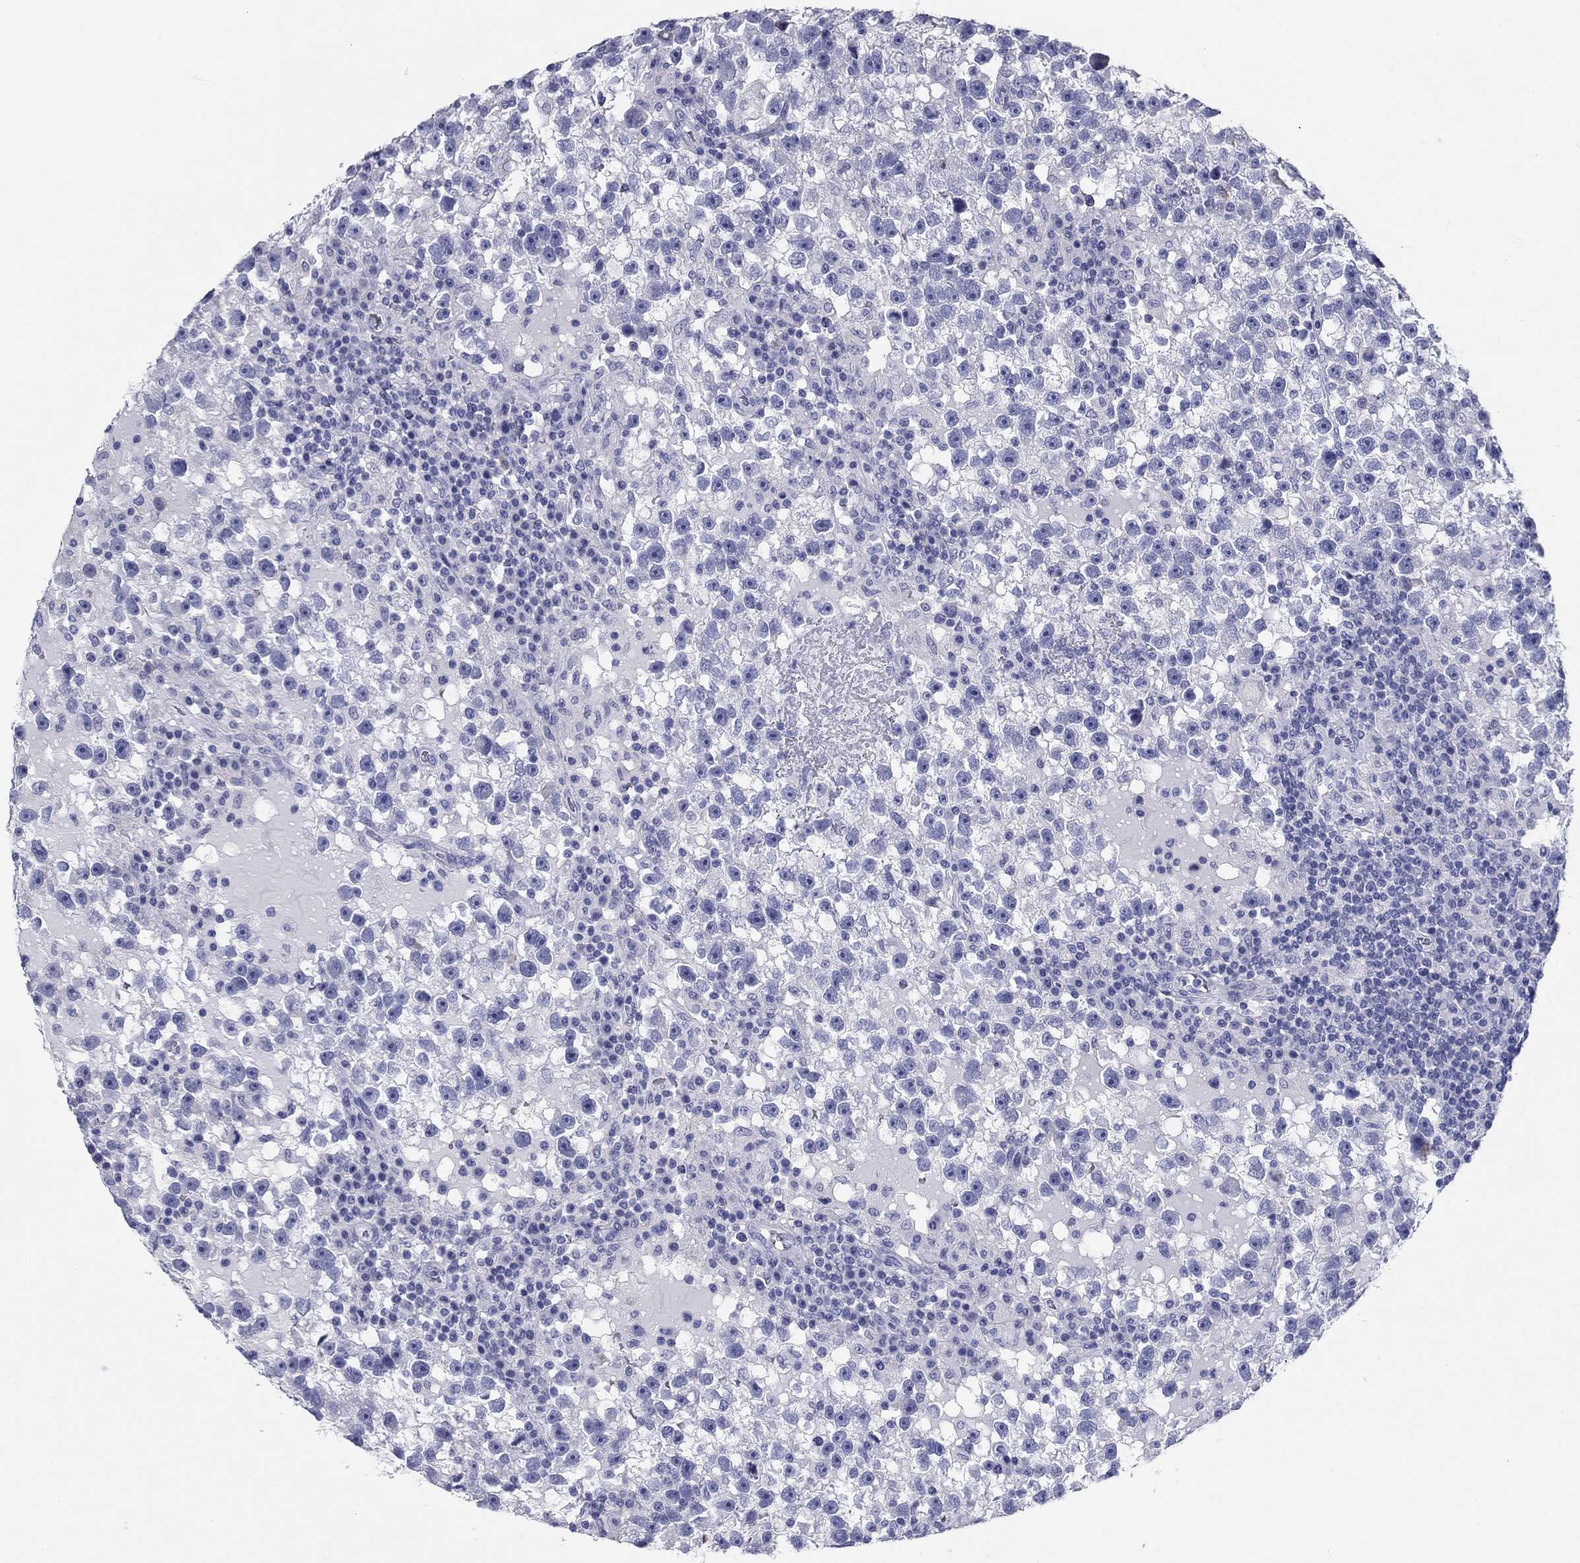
{"staining": {"intensity": "negative", "quantity": "none", "location": "none"}, "tissue": "testis cancer", "cell_type": "Tumor cells", "image_type": "cancer", "snomed": [{"axis": "morphology", "description": "Seminoma, NOS"}, {"axis": "topography", "description": "Testis"}], "caption": "IHC micrograph of testis cancer (seminoma) stained for a protein (brown), which reveals no positivity in tumor cells.", "gene": "CD40LG", "patient": {"sex": "male", "age": 47}}